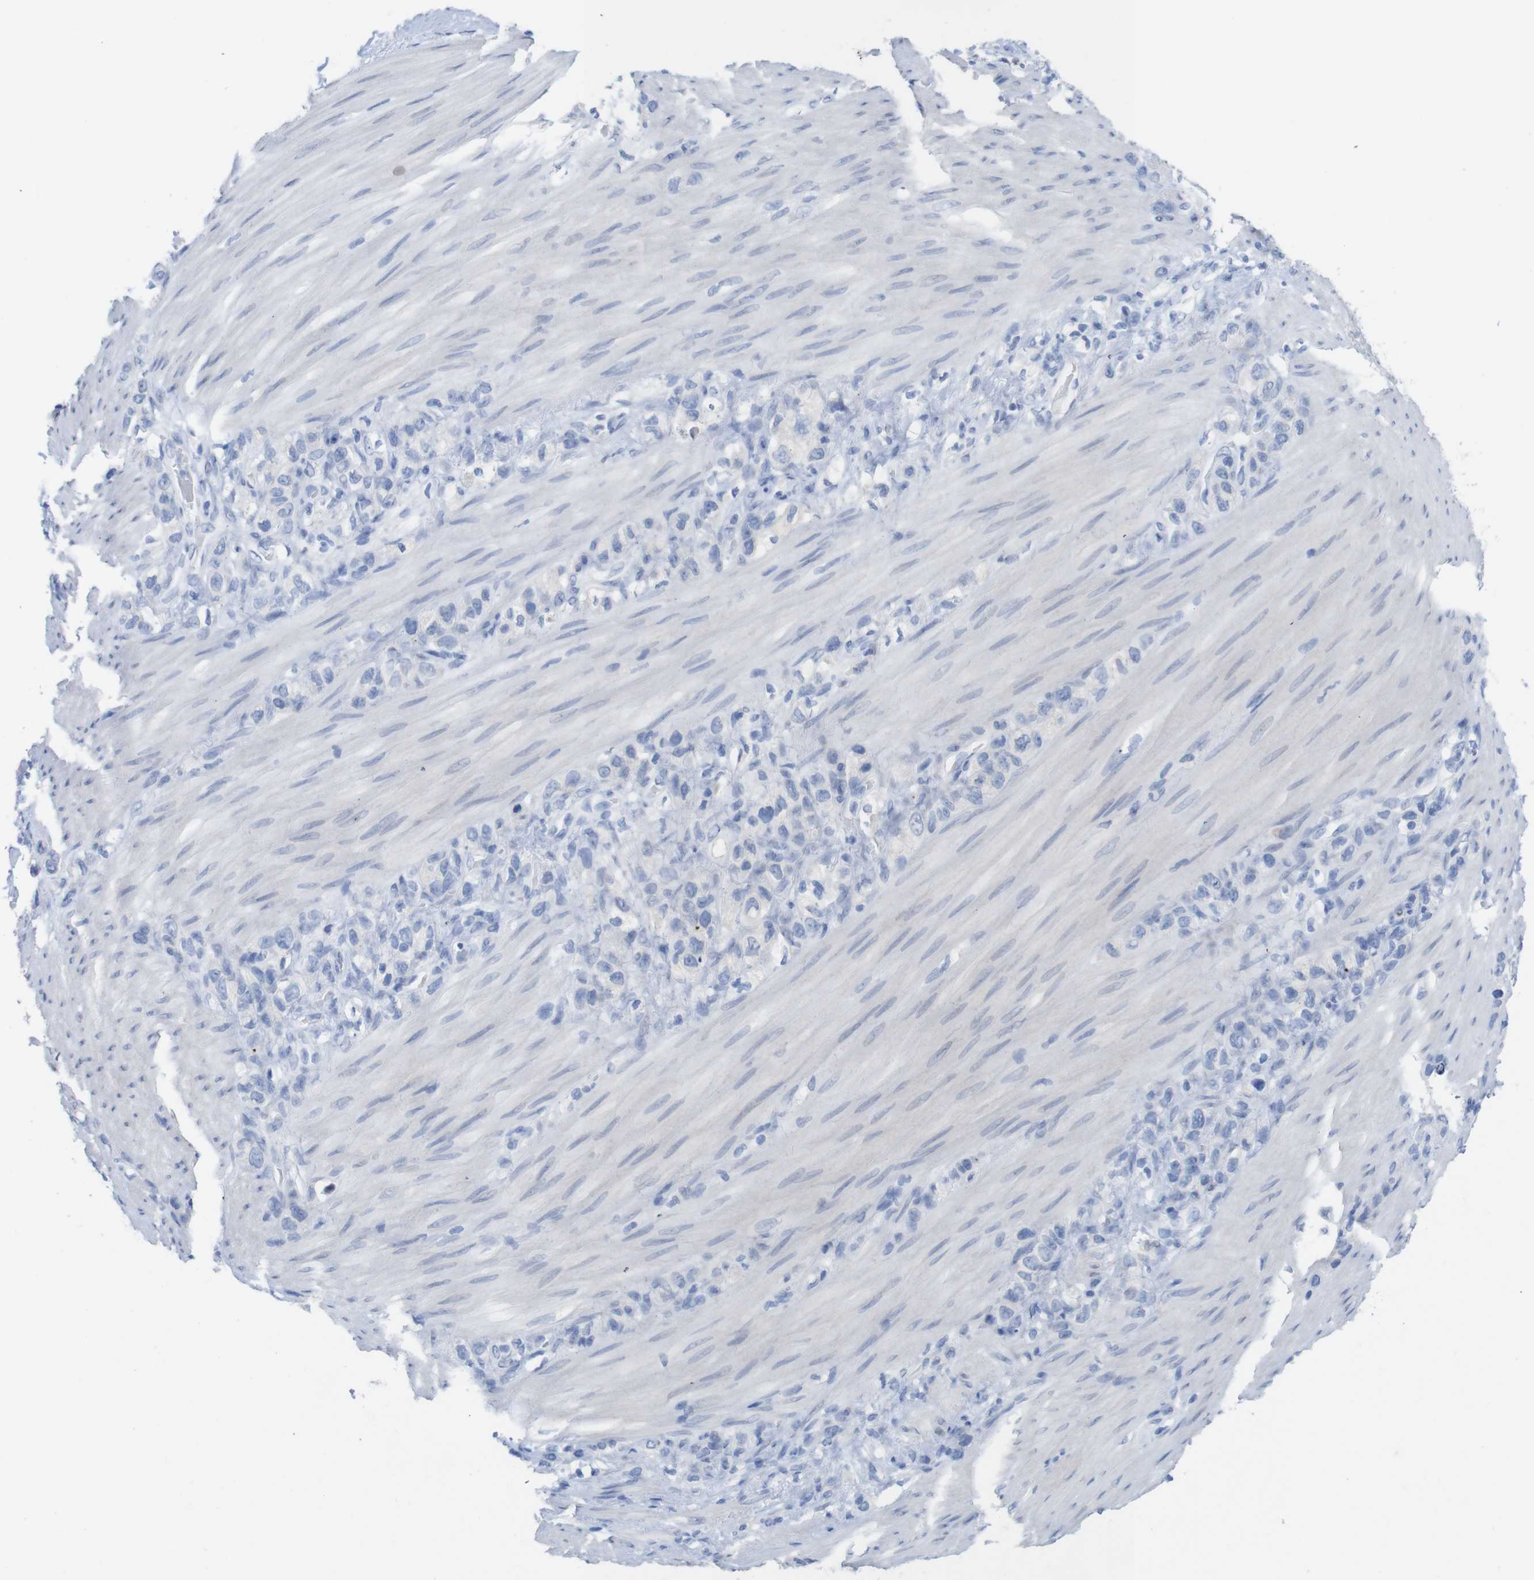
{"staining": {"intensity": "negative", "quantity": "none", "location": "none"}, "tissue": "stomach cancer", "cell_type": "Tumor cells", "image_type": "cancer", "snomed": [{"axis": "morphology", "description": "Adenocarcinoma, NOS"}, {"axis": "morphology", "description": "Adenocarcinoma, High grade"}, {"axis": "topography", "description": "Stomach, upper"}, {"axis": "topography", "description": "Stomach, lower"}], "caption": "Stomach cancer (adenocarcinoma) stained for a protein using IHC displays no staining tumor cells.", "gene": "PNMA1", "patient": {"sex": "female", "age": 65}}